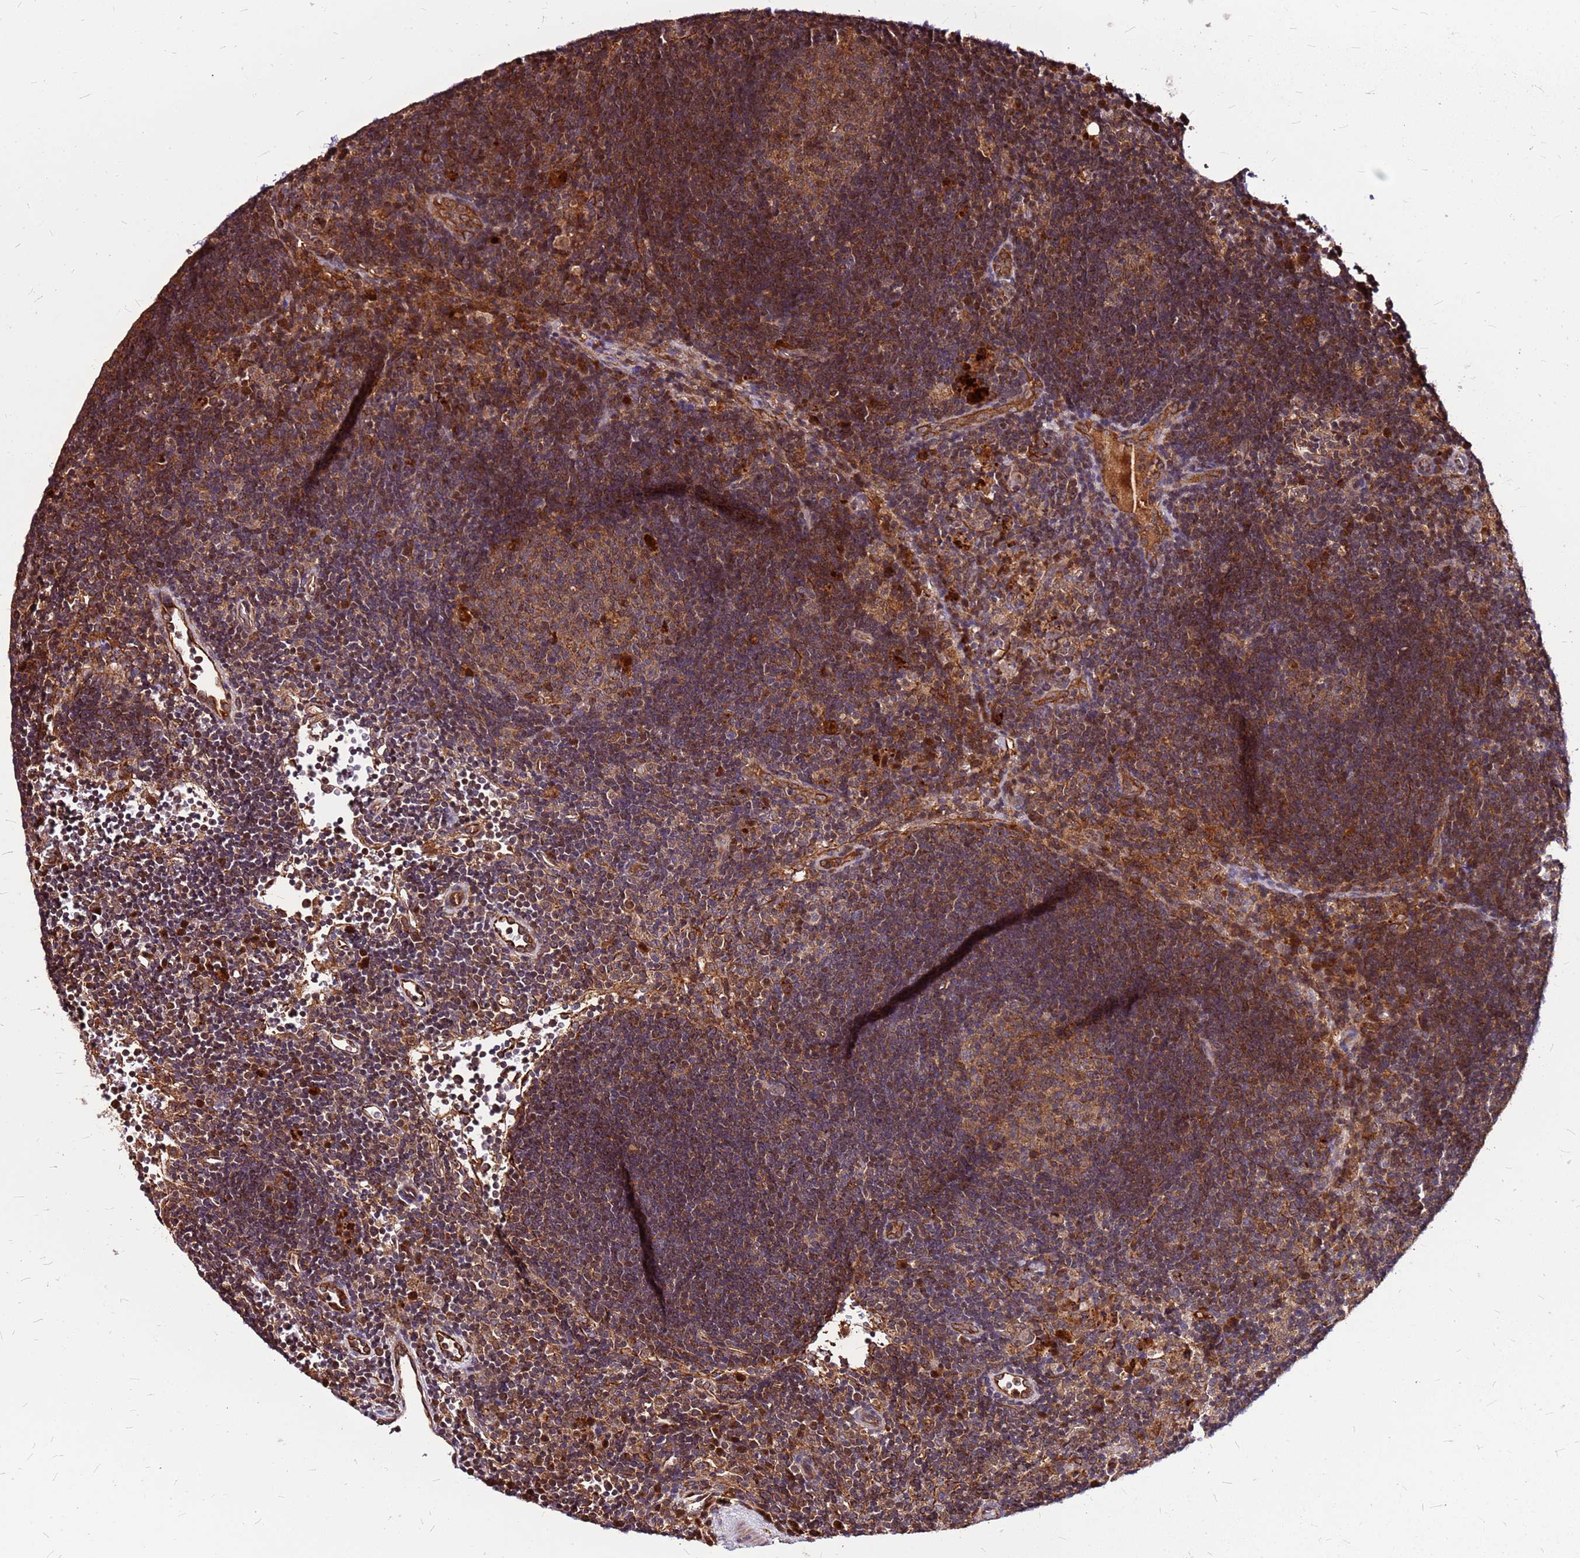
{"staining": {"intensity": "moderate", "quantity": ">75%", "location": "cytoplasmic/membranous"}, "tissue": "lymph node", "cell_type": "Germinal center cells", "image_type": "normal", "snomed": [{"axis": "morphology", "description": "Normal tissue, NOS"}, {"axis": "topography", "description": "Lymph node"}], "caption": "Benign lymph node was stained to show a protein in brown. There is medium levels of moderate cytoplasmic/membranous positivity in approximately >75% of germinal center cells.", "gene": "LYPLAL1", "patient": {"sex": "male", "age": 62}}